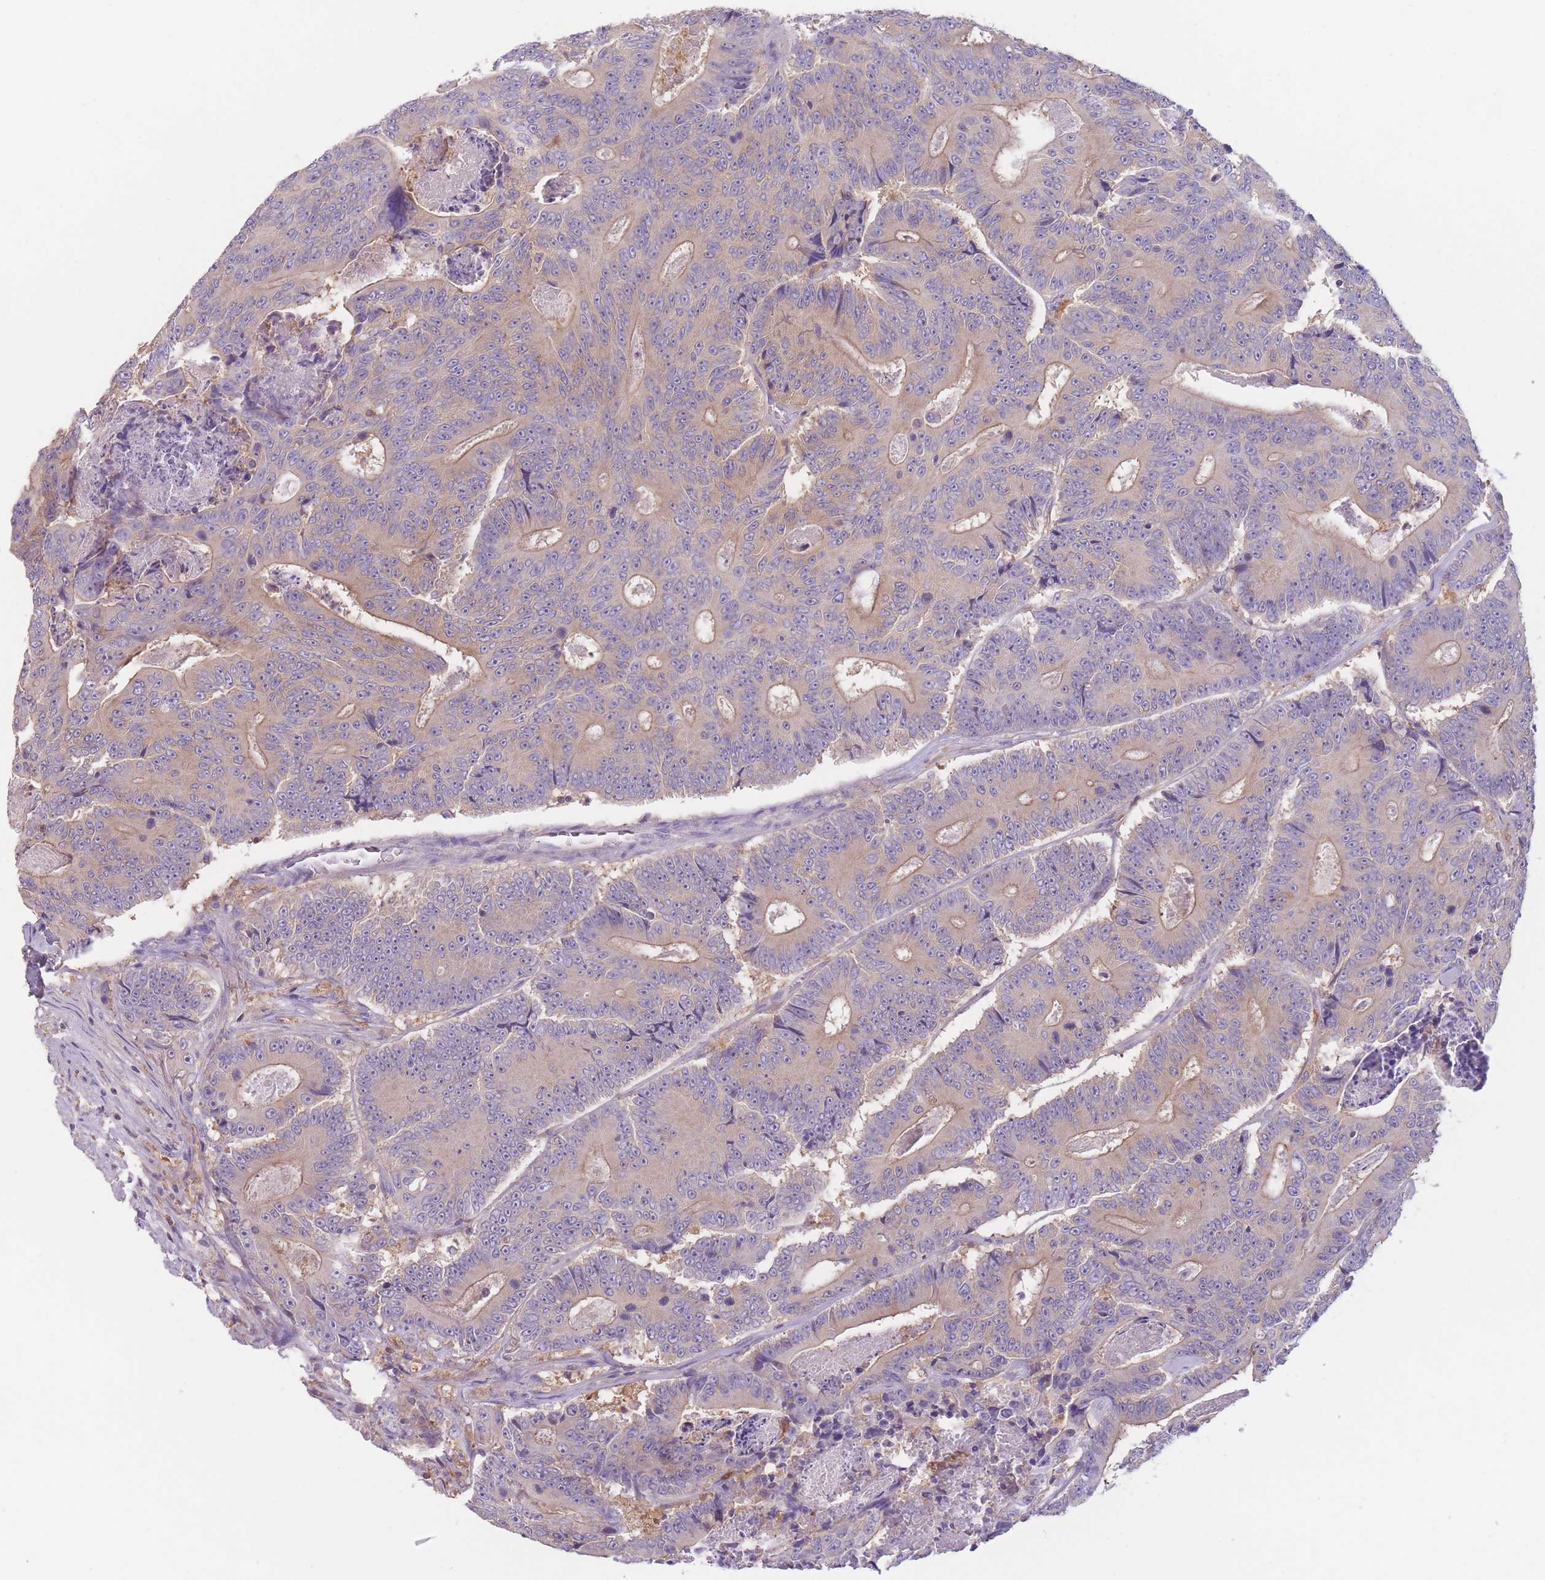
{"staining": {"intensity": "weak", "quantity": "25%-75%", "location": "cytoplasmic/membranous"}, "tissue": "colorectal cancer", "cell_type": "Tumor cells", "image_type": "cancer", "snomed": [{"axis": "morphology", "description": "Adenocarcinoma, NOS"}, {"axis": "topography", "description": "Colon"}], "caption": "Protein expression by IHC shows weak cytoplasmic/membranous staining in approximately 25%-75% of tumor cells in colorectal cancer. The staining is performed using DAB brown chromogen to label protein expression. The nuclei are counter-stained blue using hematoxylin.", "gene": "ST3GAL4", "patient": {"sex": "male", "age": 83}}